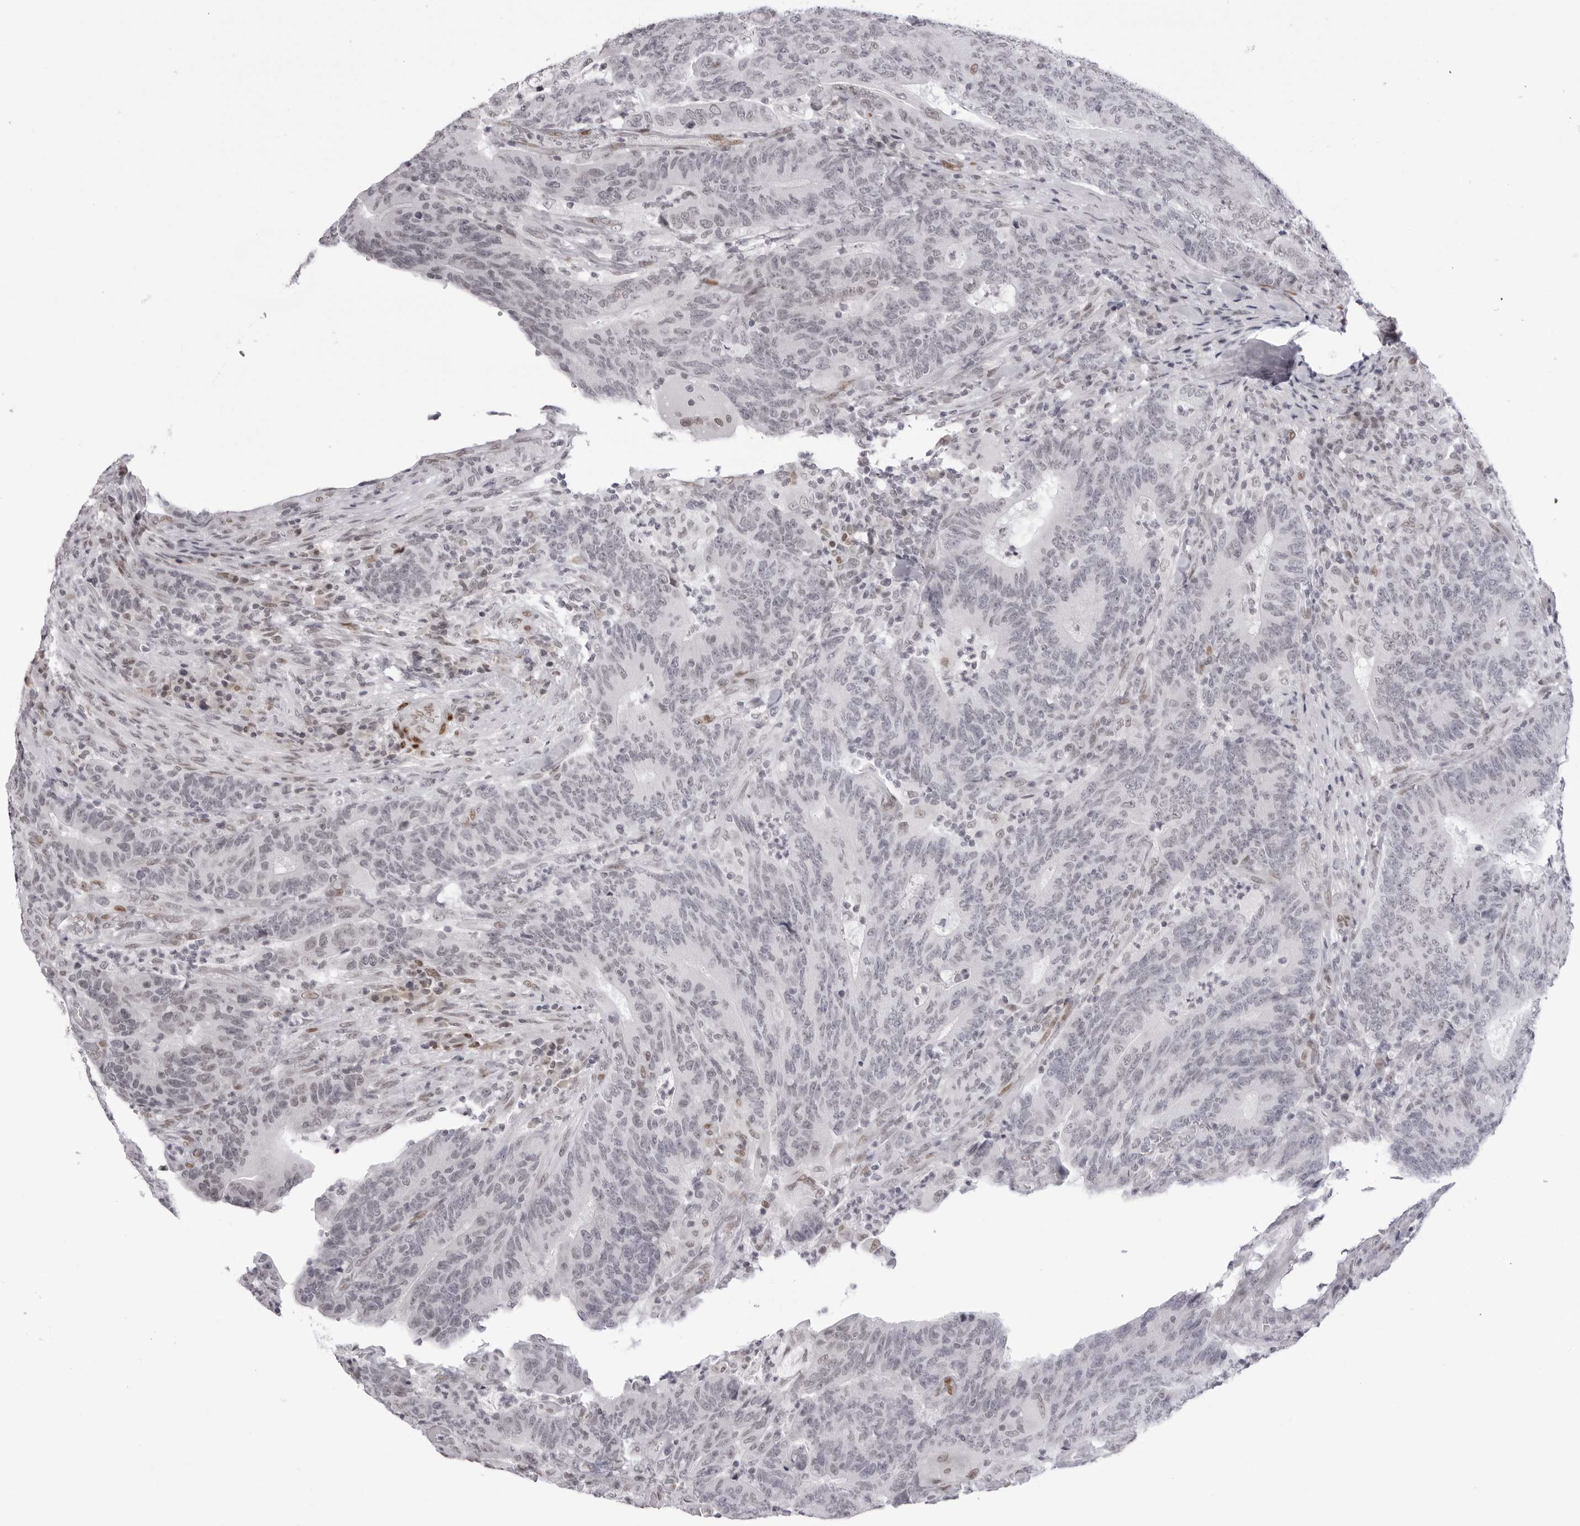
{"staining": {"intensity": "moderate", "quantity": "<25%", "location": "nuclear"}, "tissue": "colorectal cancer", "cell_type": "Tumor cells", "image_type": "cancer", "snomed": [{"axis": "morphology", "description": "Normal tissue, NOS"}, {"axis": "morphology", "description": "Adenocarcinoma, NOS"}, {"axis": "topography", "description": "Colon"}], "caption": "Adenocarcinoma (colorectal) stained with immunohistochemistry (IHC) demonstrates moderate nuclear expression in about <25% of tumor cells.", "gene": "MAFK", "patient": {"sex": "female", "age": 75}}